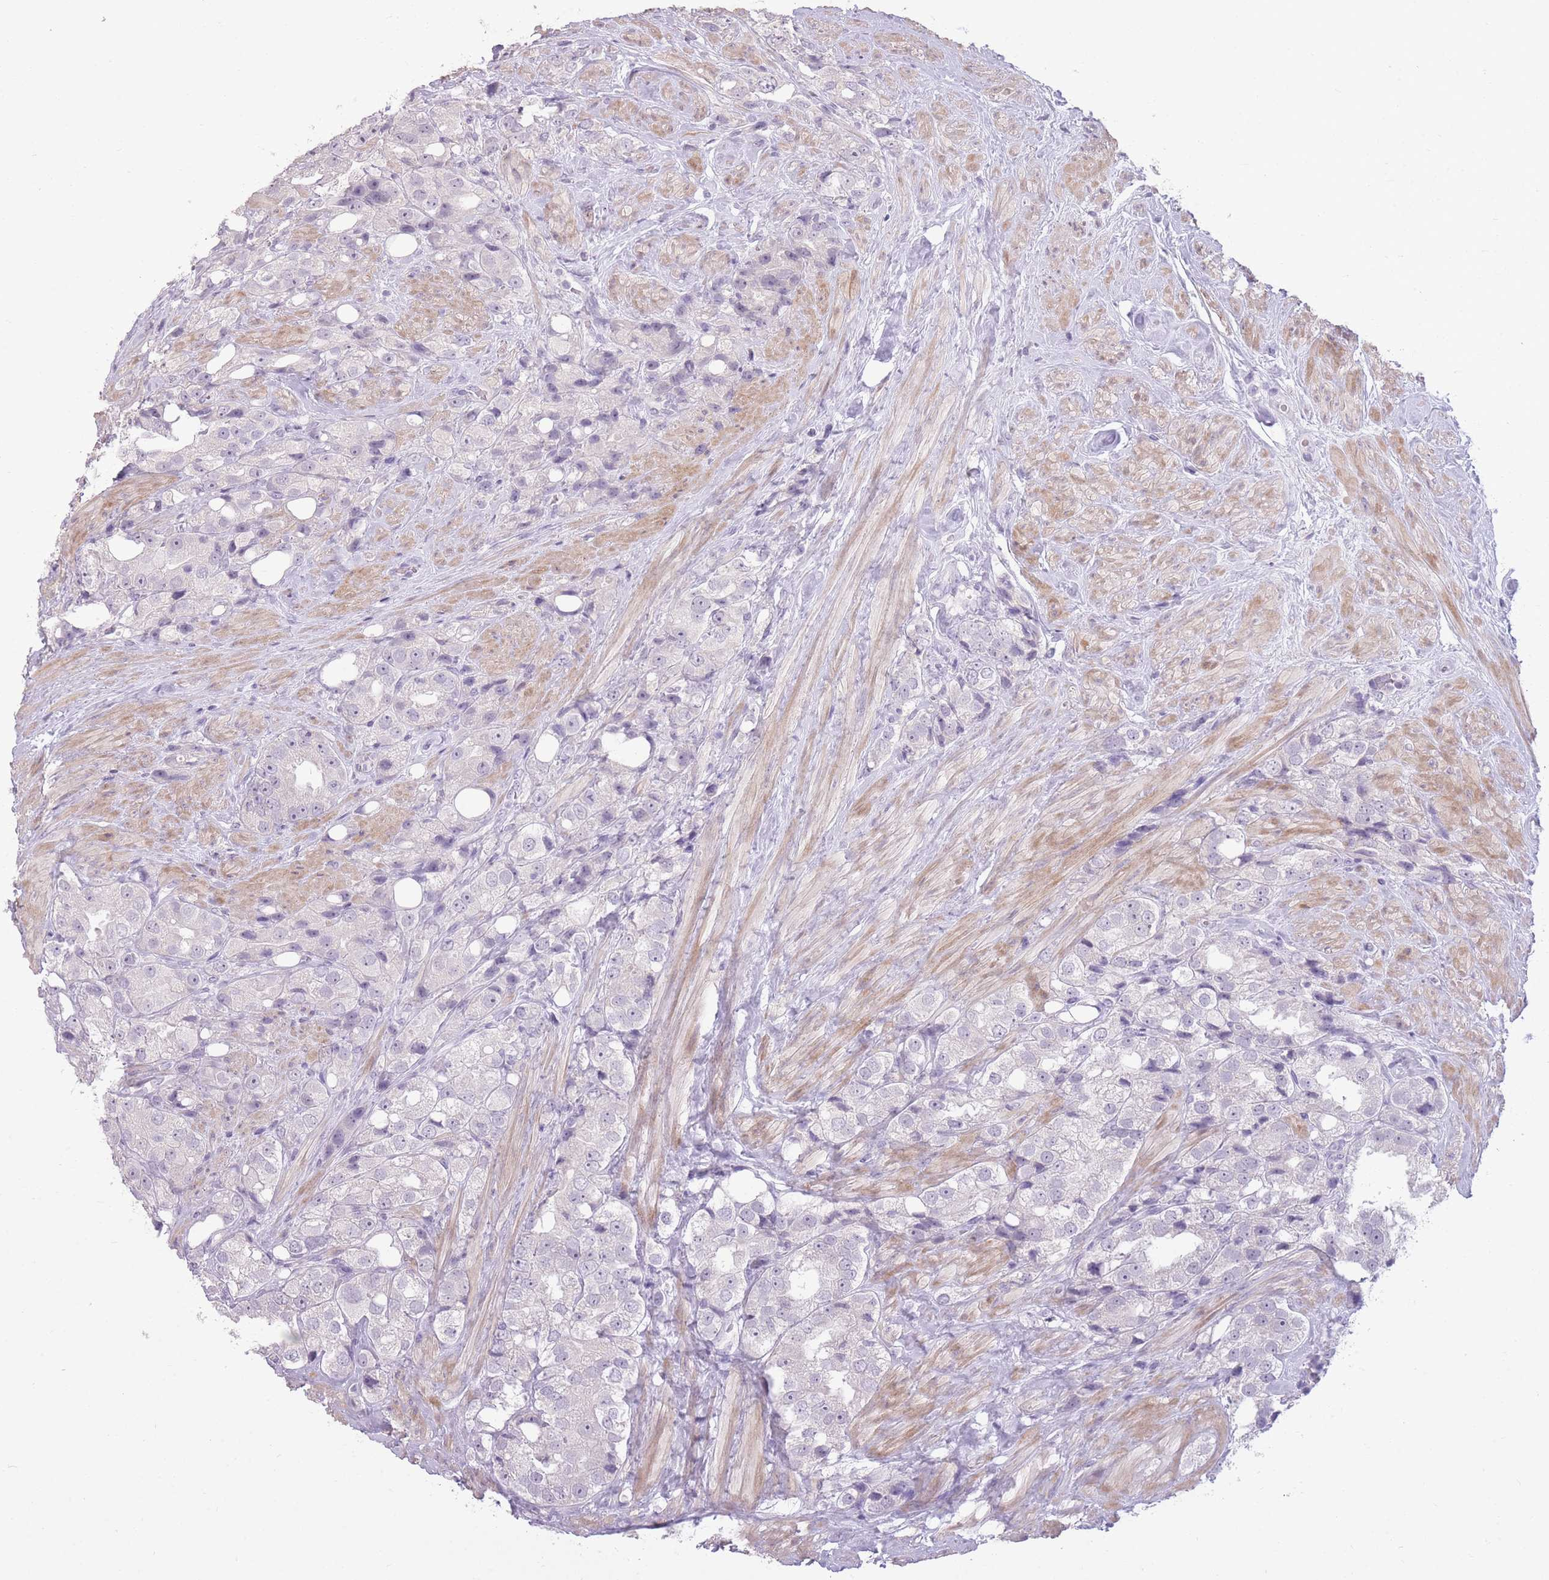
{"staining": {"intensity": "negative", "quantity": "none", "location": "none"}, "tissue": "prostate cancer", "cell_type": "Tumor cells", "image_type": "cancer", "snomed": [{"axis": "morphology", "description": "Adenocarcinoma, NOS"}, {"axis": "topography", "description": "Prostate"}], "caption": "High magnification brightfield microscopy of prostate cancer (adenocarcinoma) stained with DAB (brown) and counterstained with hematoxylin (blue): tumor cells show no significant positivity. The staining was performed using DAB (3,3'-diaminobenzidine) to visualize the protein expression in brown, while the nuclei were stained in blue with hematoxylin (Magnification: 20x).", "gene": "ZBTB24", "patient": {"sex": "male", "age": 79}}